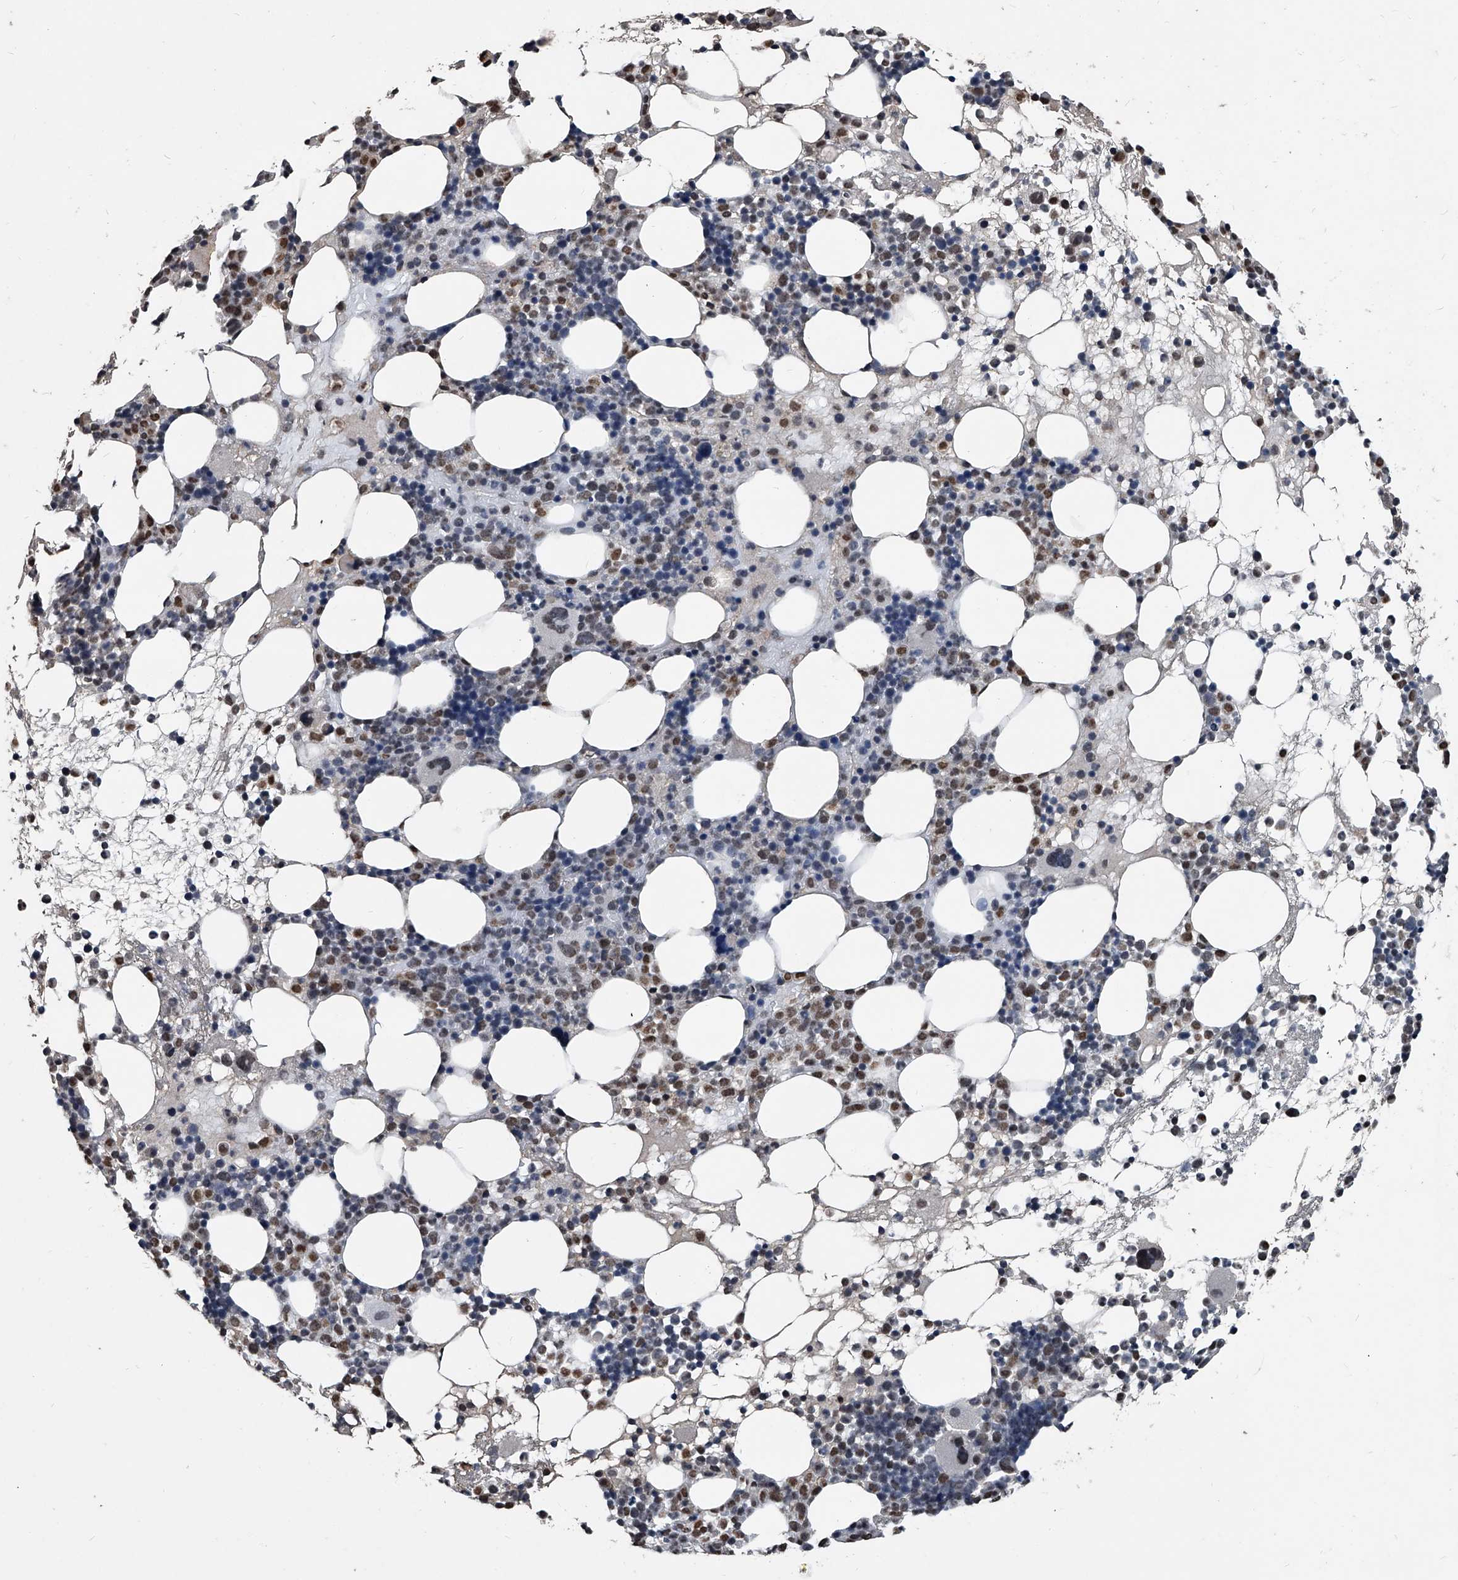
{"staining": {"intensity": "weak", "quantity": "25%-75%", "location": "nuclear"}, "tissue": "bone marrow", "cell_type": "Hematopoietic cells", "image_type": "normal", "snomed": [{"axis": "morphology", "description": "Normal tissue, NOS"}, {"axis": "topography", "description": "Bone marrow"}], "caption": "Protein expression by immunohistochemistry demonstrates weak nuclear expression in approximately 25%-75% of hematopoietic cells in unremarkable bone marrow.", "gene": "MATR3", "patient": {"sex": "female", "age": 57}}